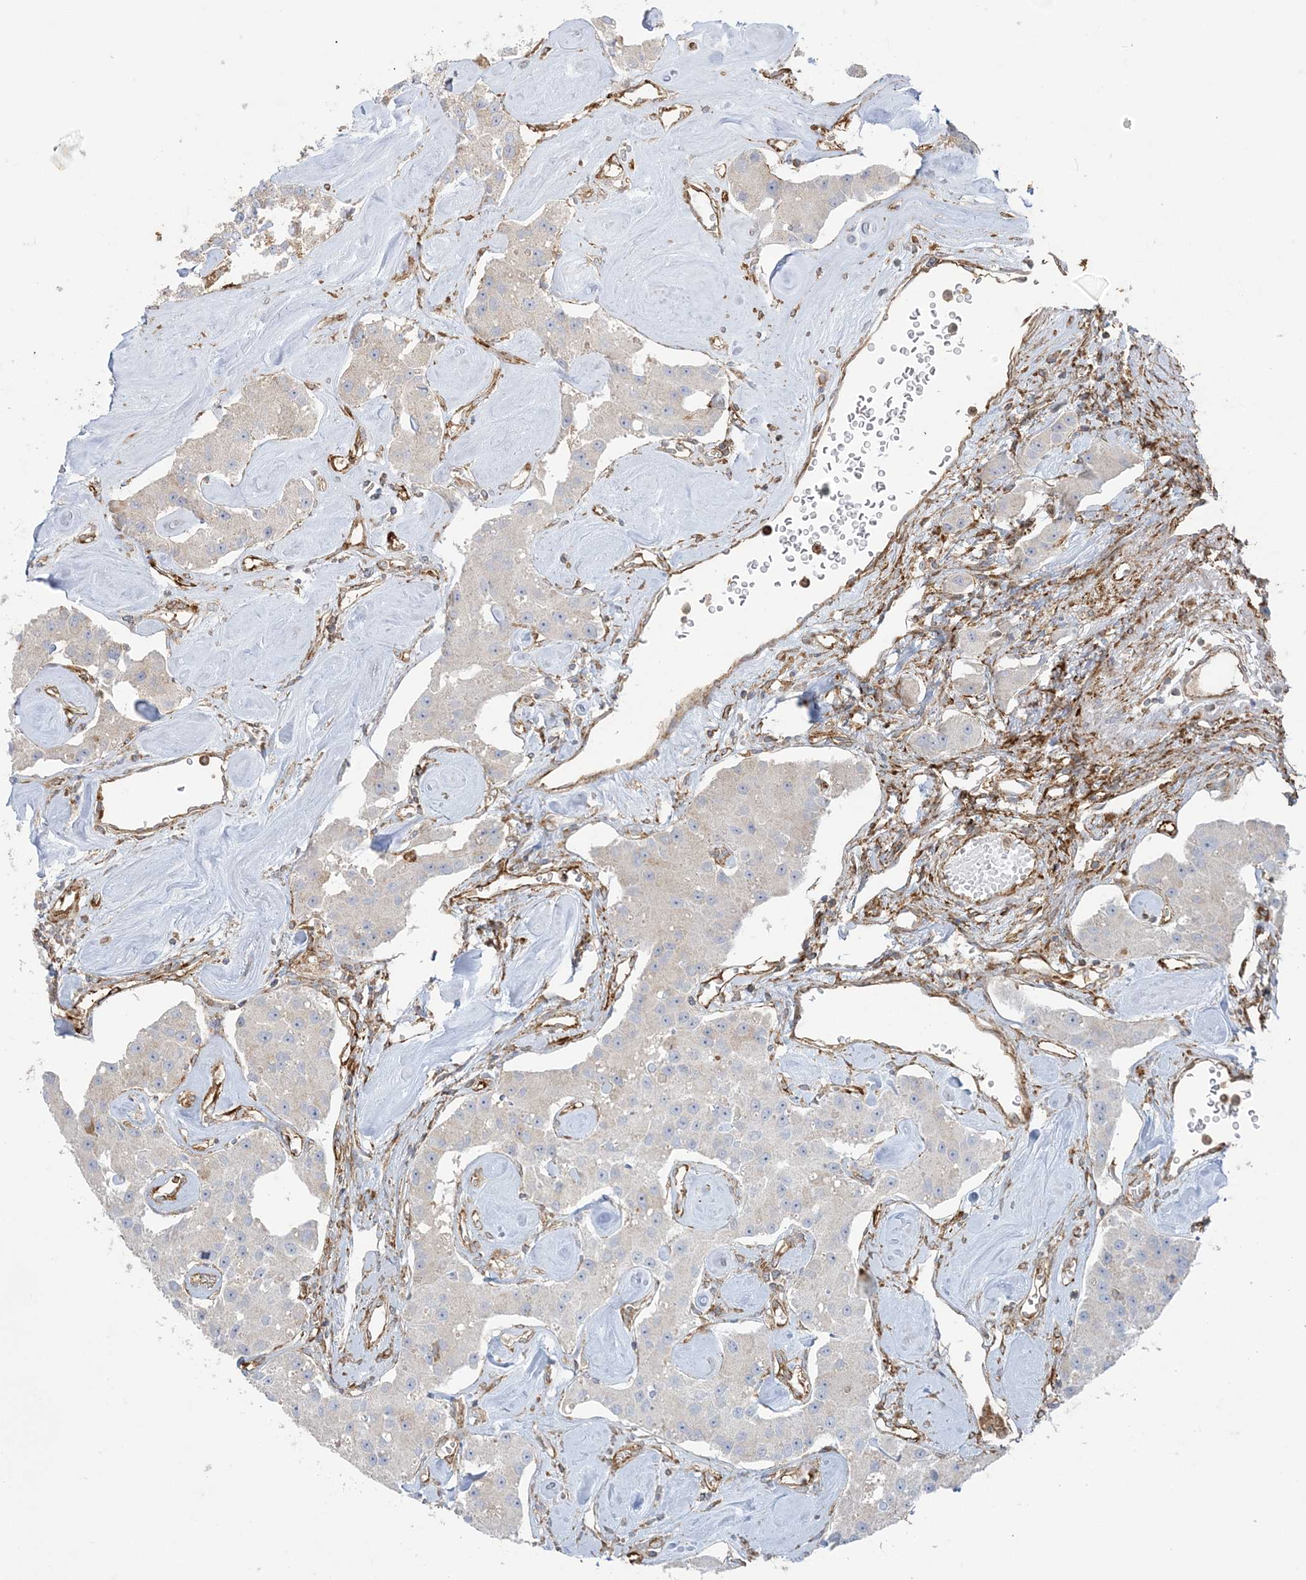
{"staining": {"intensity": "negative", "quantity": "none", "location": "none"}, "tissue": "carcinoid", "cell_type": "Tumor cells", "image_type": "cancer", "snomed": [{"axis": "morphology", "description": "Carcinoid, malignant, NOS"}, {"axis": "topography", "description": "Pancreas"}], "caption": "This histopathology image is of malignant carcinoid stained with immunohistochemistry (IHC) to label a protein in brown with the nuclei are counter-stained blue. There is no positivity in tumor cells. The staining was performed using DAB to visualize the protein expression in brown, while the nuclei were stained in blue with hematoxylin (Magnification: 20x).", "gene": "DERL3", "patient": {"sex": "male", "age": 41}}